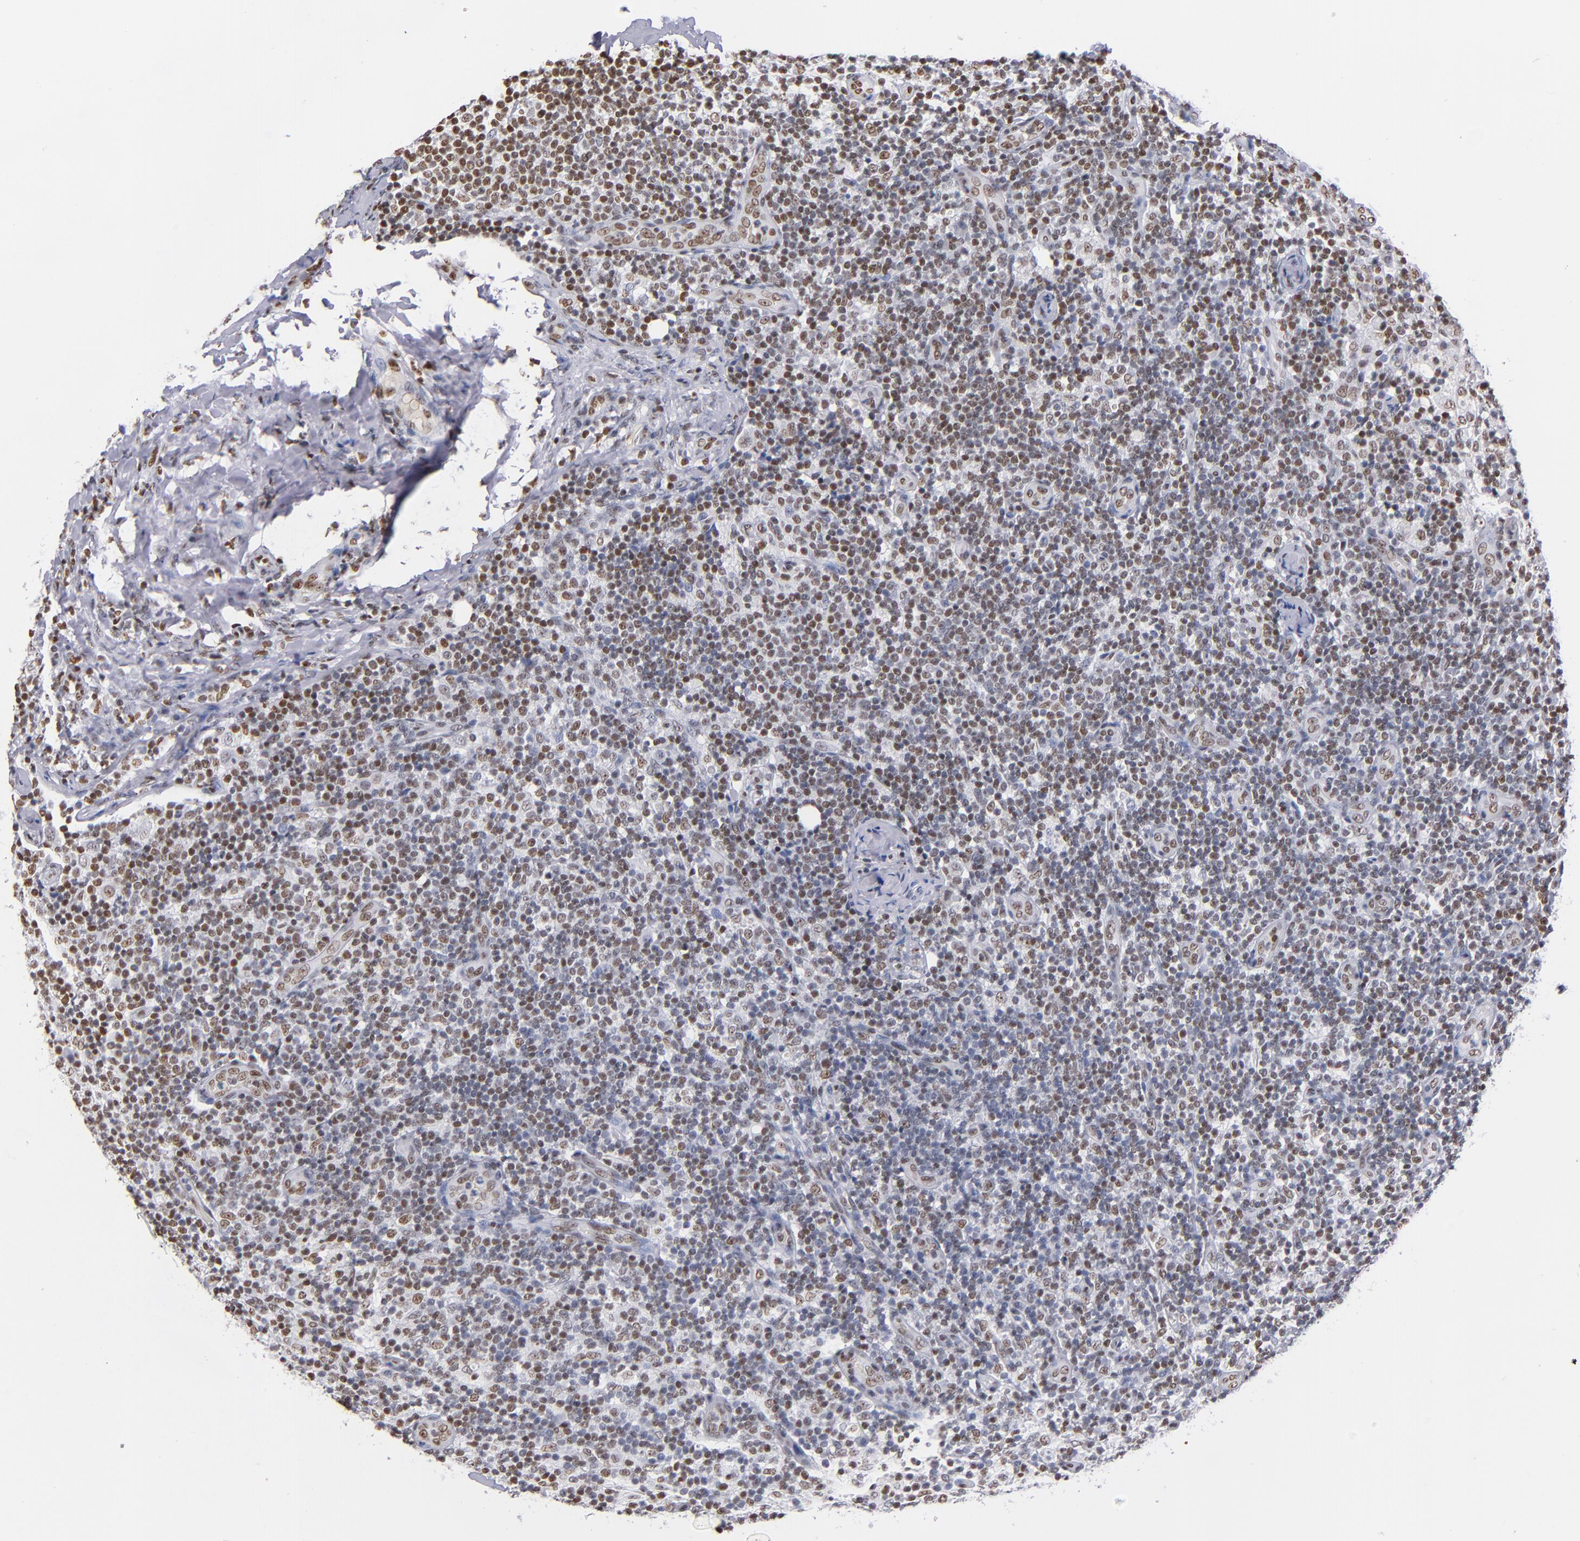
{"staining": {"intensity": "moderate", "quantity": "<25%", "location": "nuclear"}, "tissue": "lymph node", "cell_type": "Germinal center cells", "image_type": "normal", "snomed": [{"axis": "morphology", "description": "Normal tissue, NOS"}, {"axis": "morphology", "description": "Inflammation, NOS"}, {"axis": "topography", "description": "Lymph node"}], "caption": "The histopathology image exhibits immunohistochemical staining of benign lymph node. There is moderate nuclear staining is appreciated in approximately <25% of germinal center cells. The staining was performed using DAB (3,3'-diaminobenzidine), with brown indicating positive protein expression. Nuclei are stained blue with hematoxylin.", "gene": "IFI16", "patient": {"sex": "male", "age": 46}}